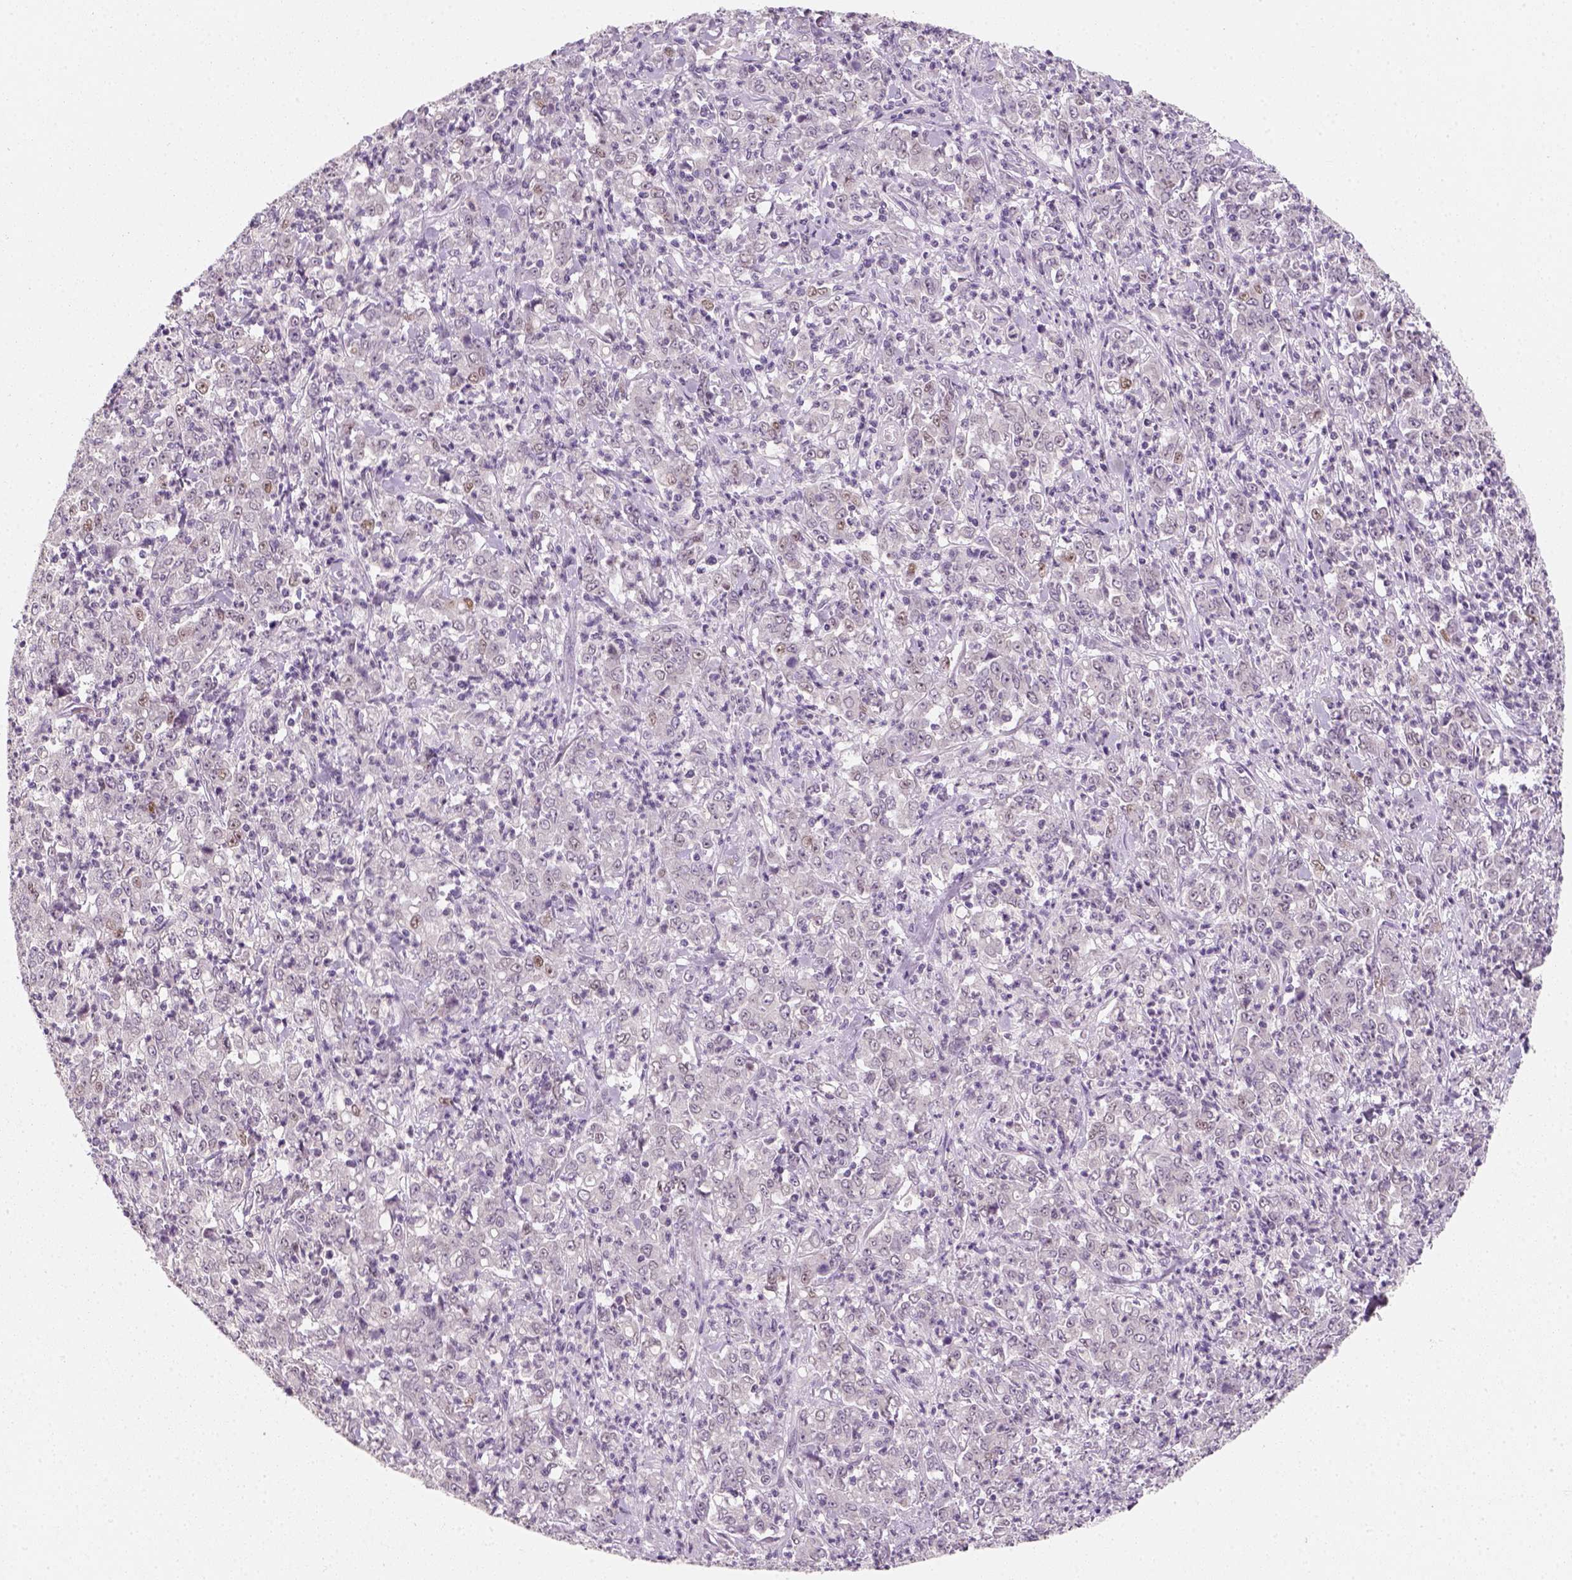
{"staining": {"intensity": "negative", "quantity": "none", "location": "none"}, "tissue": "stomach cancer", "cell_type": "Tumor cells", "image_type": "cancer", "snomed": [{"axis": "morphology", "description": "Adenocarcinoma, NOS"}, {"axis": "topography", "description": "Stomach, lower"}], "caption": "This is a histopathology image of IHC staining of adenocarcinoma (stomach), which shows no positivity in tumor cells. (DAB (3,3'-diaminobenzidine) immunohistochemistry, high magnification).", "gene": "TP53", "patient": {"sex": "female", "age": 71}}